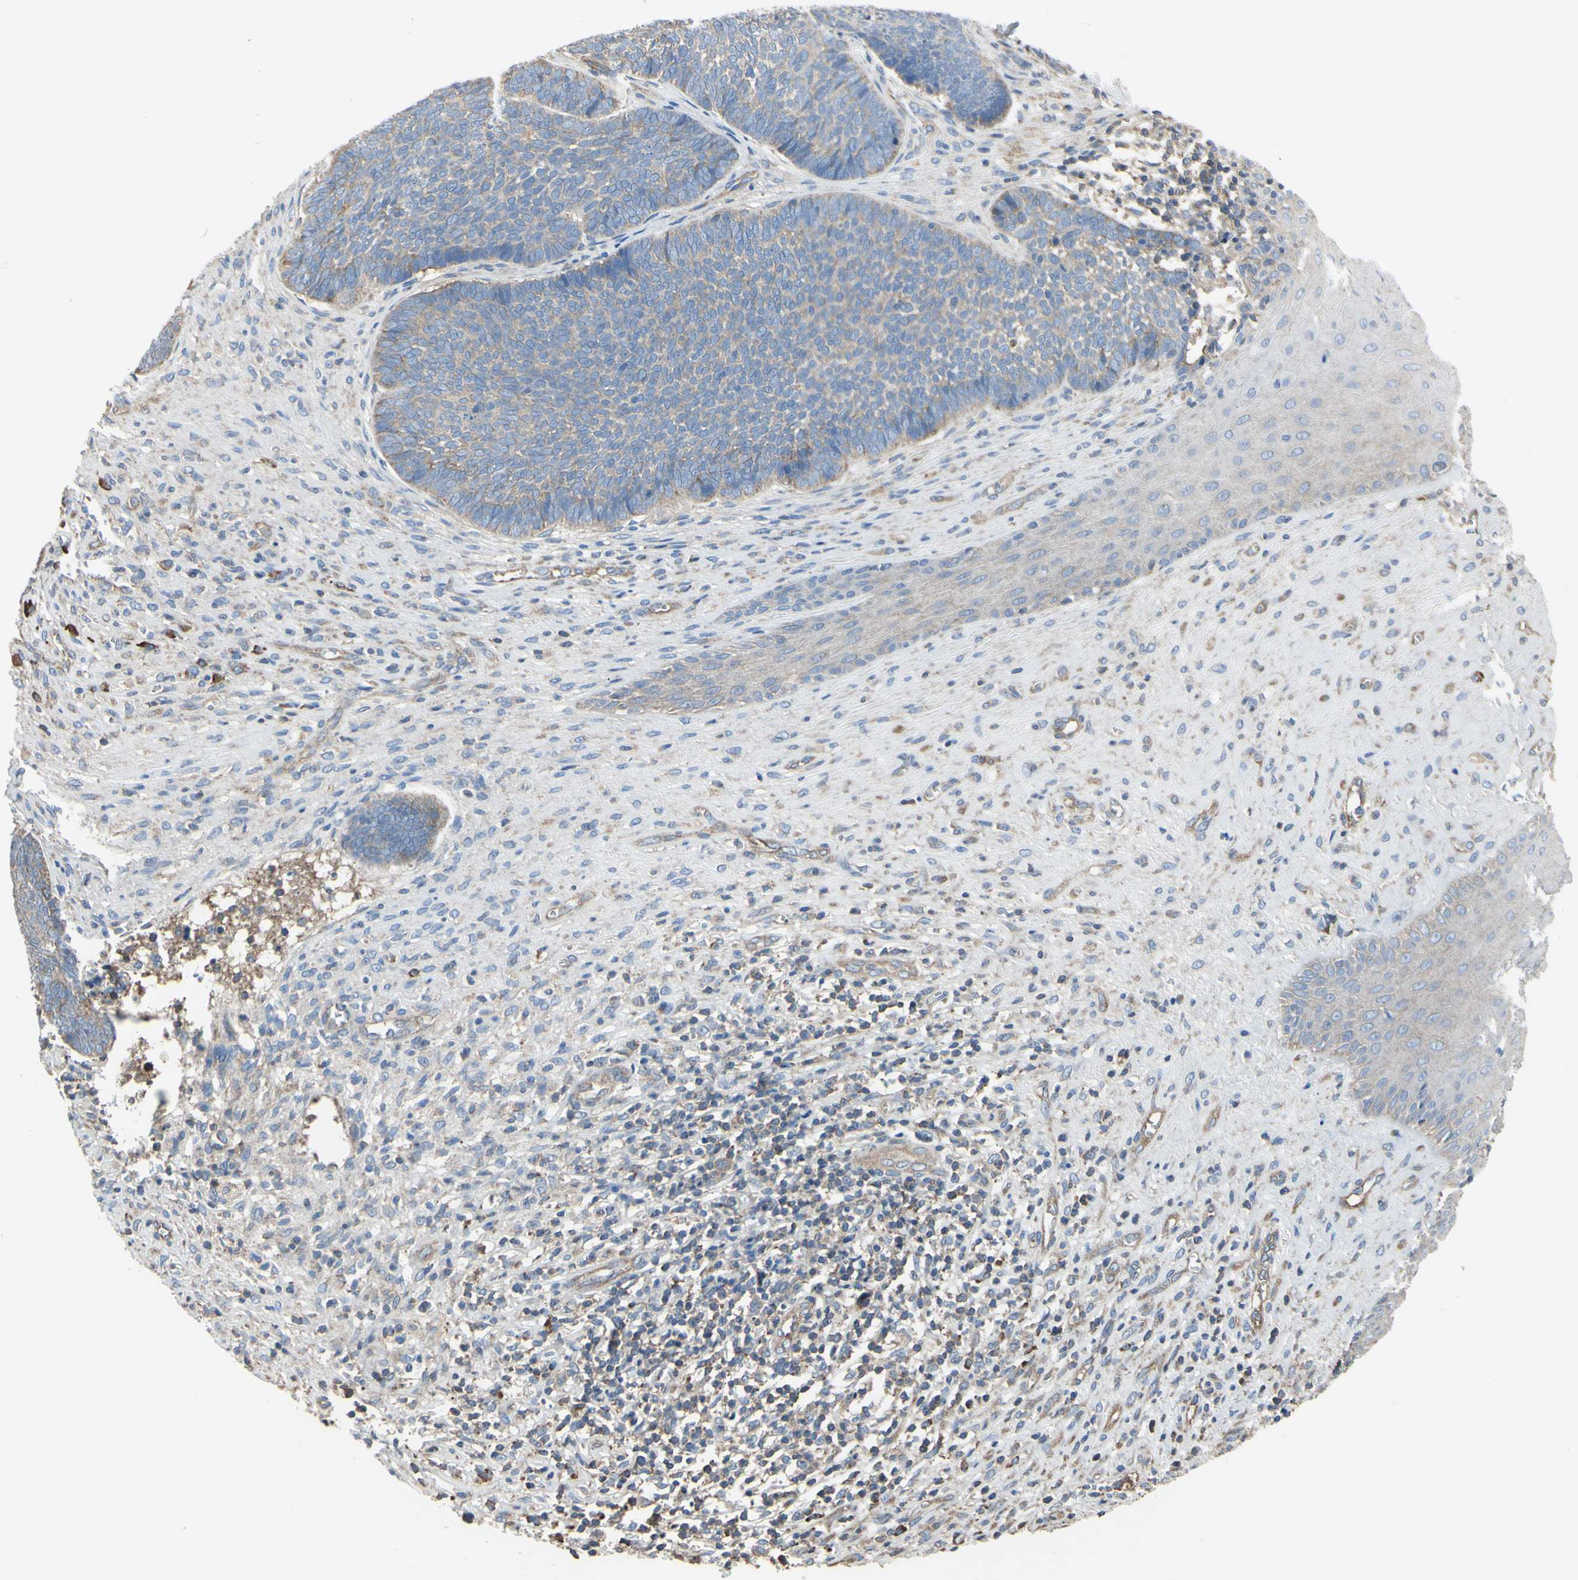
{"staining": {"intensity": "weak", "quantity": "25%-75%", "location": "cytoplasmic/membranous"}, "tissue": "skin cancer", "cell_type": "Tumor cells", "image_type": "cancer", "snomed": [{"axis": "morphology", "description": "Basal cell carcinoma"}, {"axis": "topography", "description": "Skin"}], "caption": "Immunohistochemistry (IHC) of human skin basal cell carcinoma demonstrates low levels of weak cytoplasmic/membranous expression in about 25%-75% of tumor cells.", "gene": "BECN1", "patient": {"sex": "male", "age": 84}}